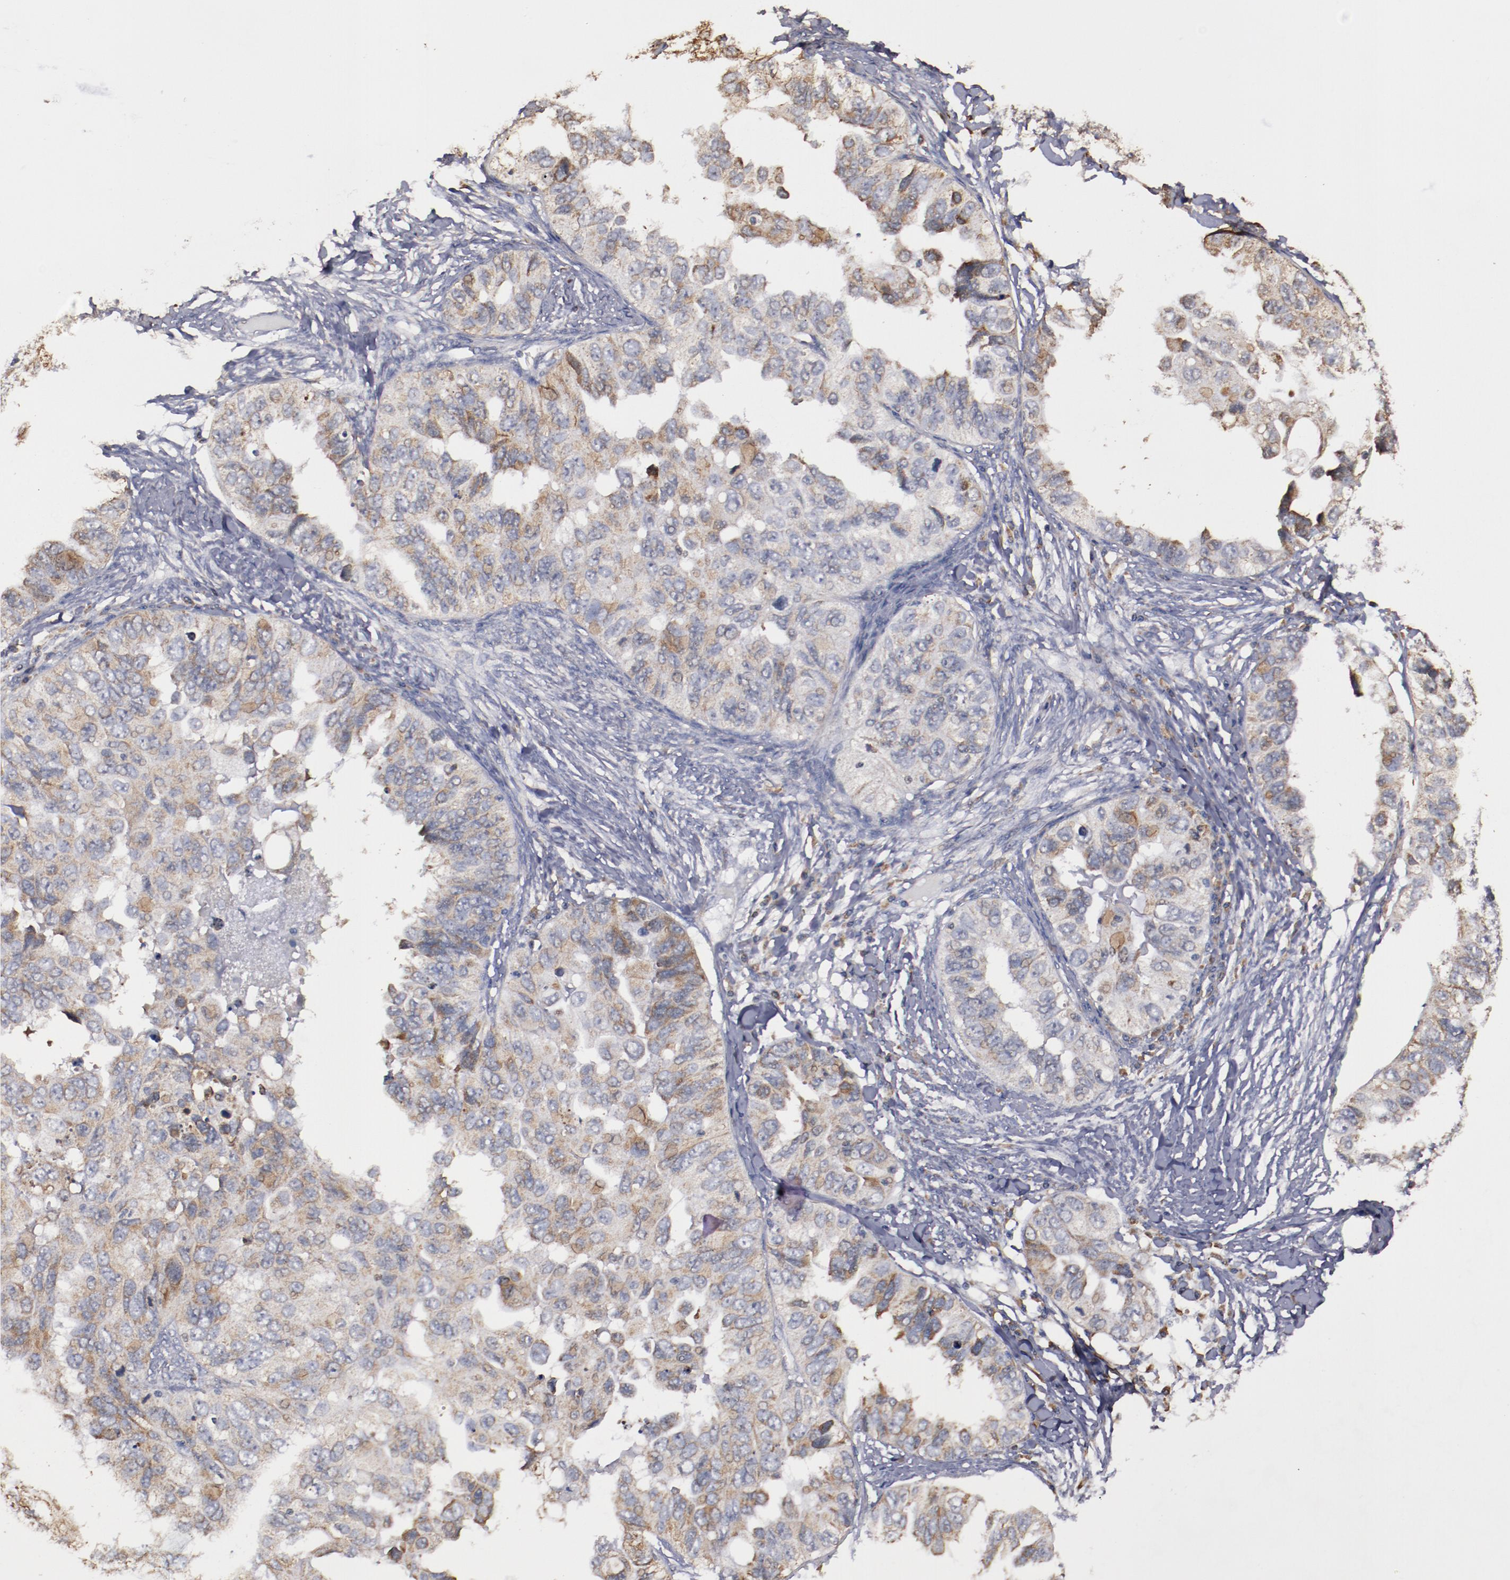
{"staining": {"intensity": "weak", "quantity": "<25%", "location": "cytoplasmic/membranous"}, "tissue": "ovarian cancer", "cell_type": "Tumor cells", "image_type": "cancer", "snomed": [{"axis": "morphology", "description": "Cystadenocarcinoma, serous, NOS"}, {"axis": "topography", "description": "Ovary"}], "caption": "High magnification brightfield microscopy of ovarian serous cystadenocarcinoma stained with DAB (brown) and counterstained with hematoxylin (blue): tumor cells show no significant positivity.", "gene": "RPS4Y1", "patient": {"sex": "female", "age": 82}}